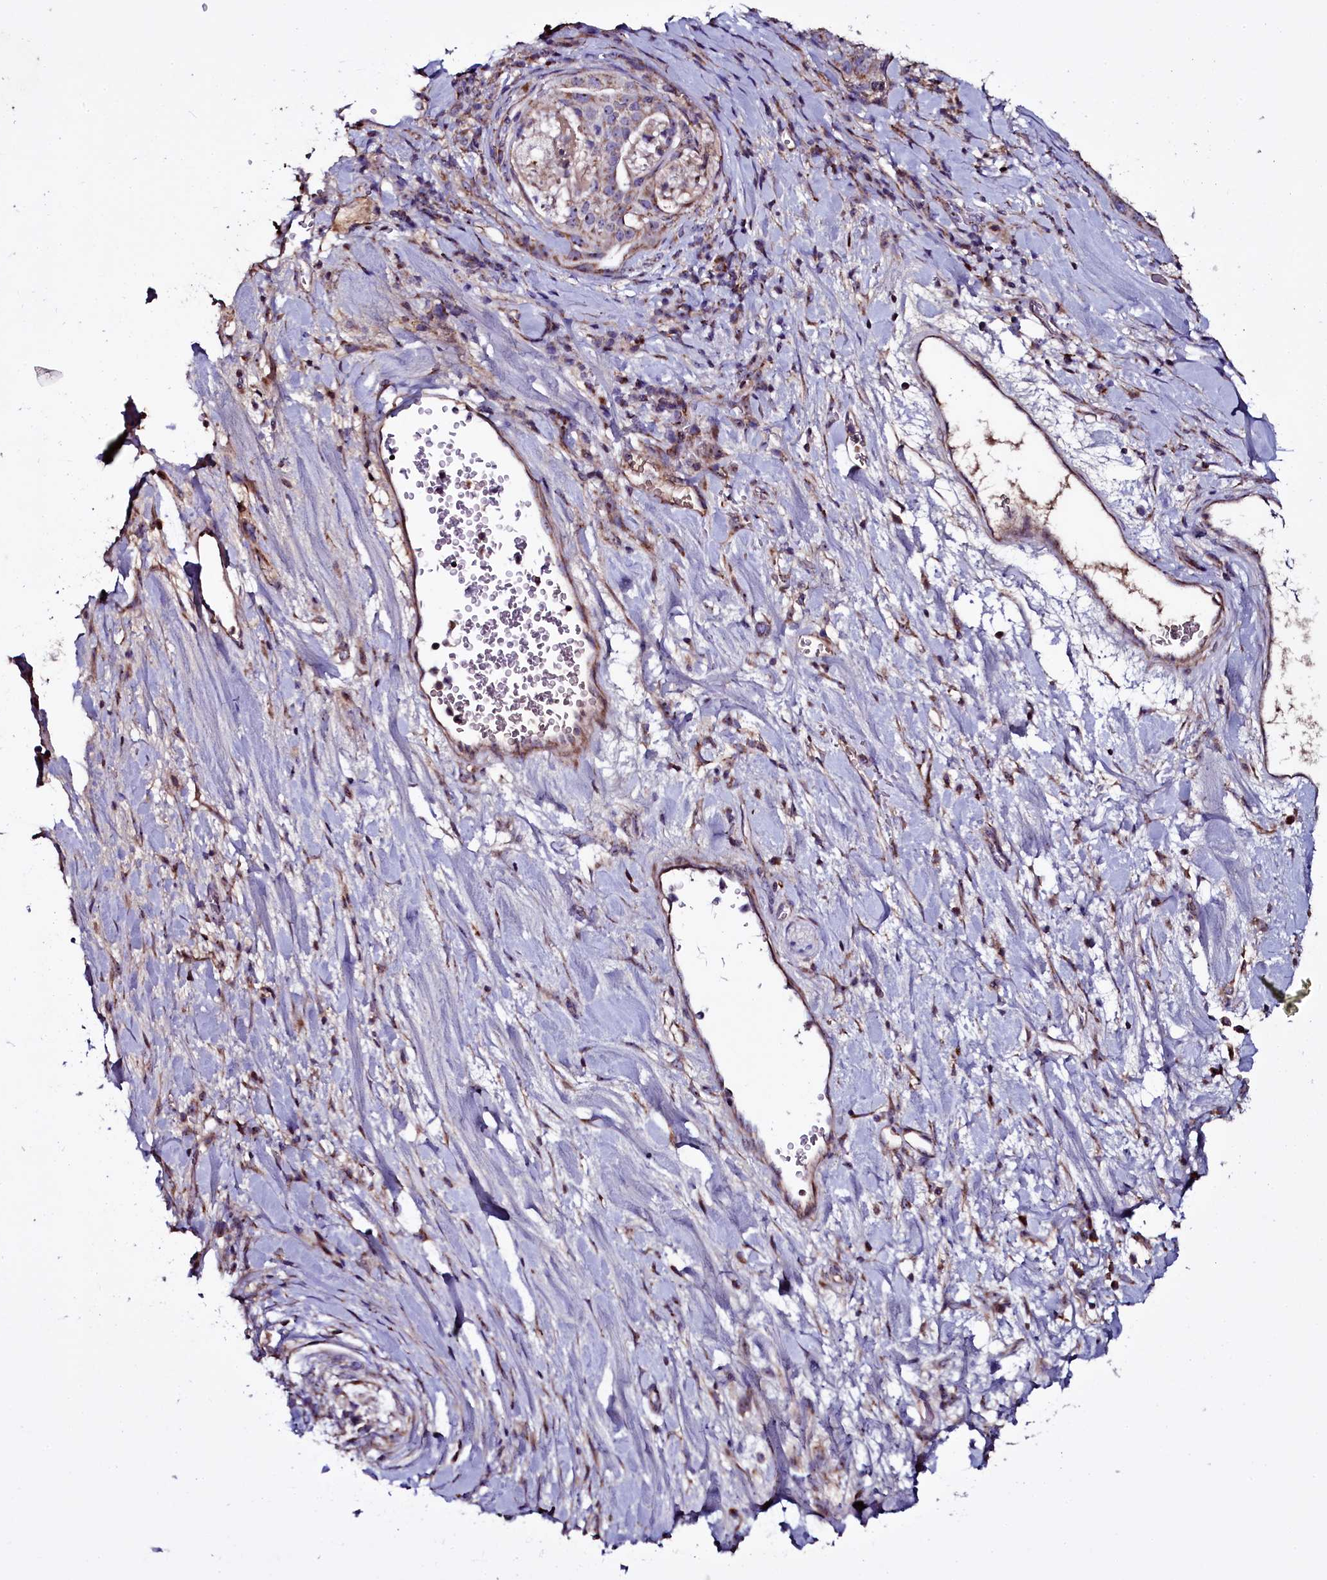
{"staining": {"intensity": "weak", "quantity": "<25%", "location": "cytoplasmic/membranous"}, "tissue": "stomach cancer", "cell_type": "Tumor cells", "image_type": "cancer", "snomed": [{"axis": "morphology", "description": "Adenocarcinoma, NOS"}, {"axis": "topography", "description": "Stomach"}], "caption": "The image exhibits no staining of tumor cells in adenocarcinoma (stomach).", "gene": "NAA80", "patient": {"sex": "male", "age": 48}}